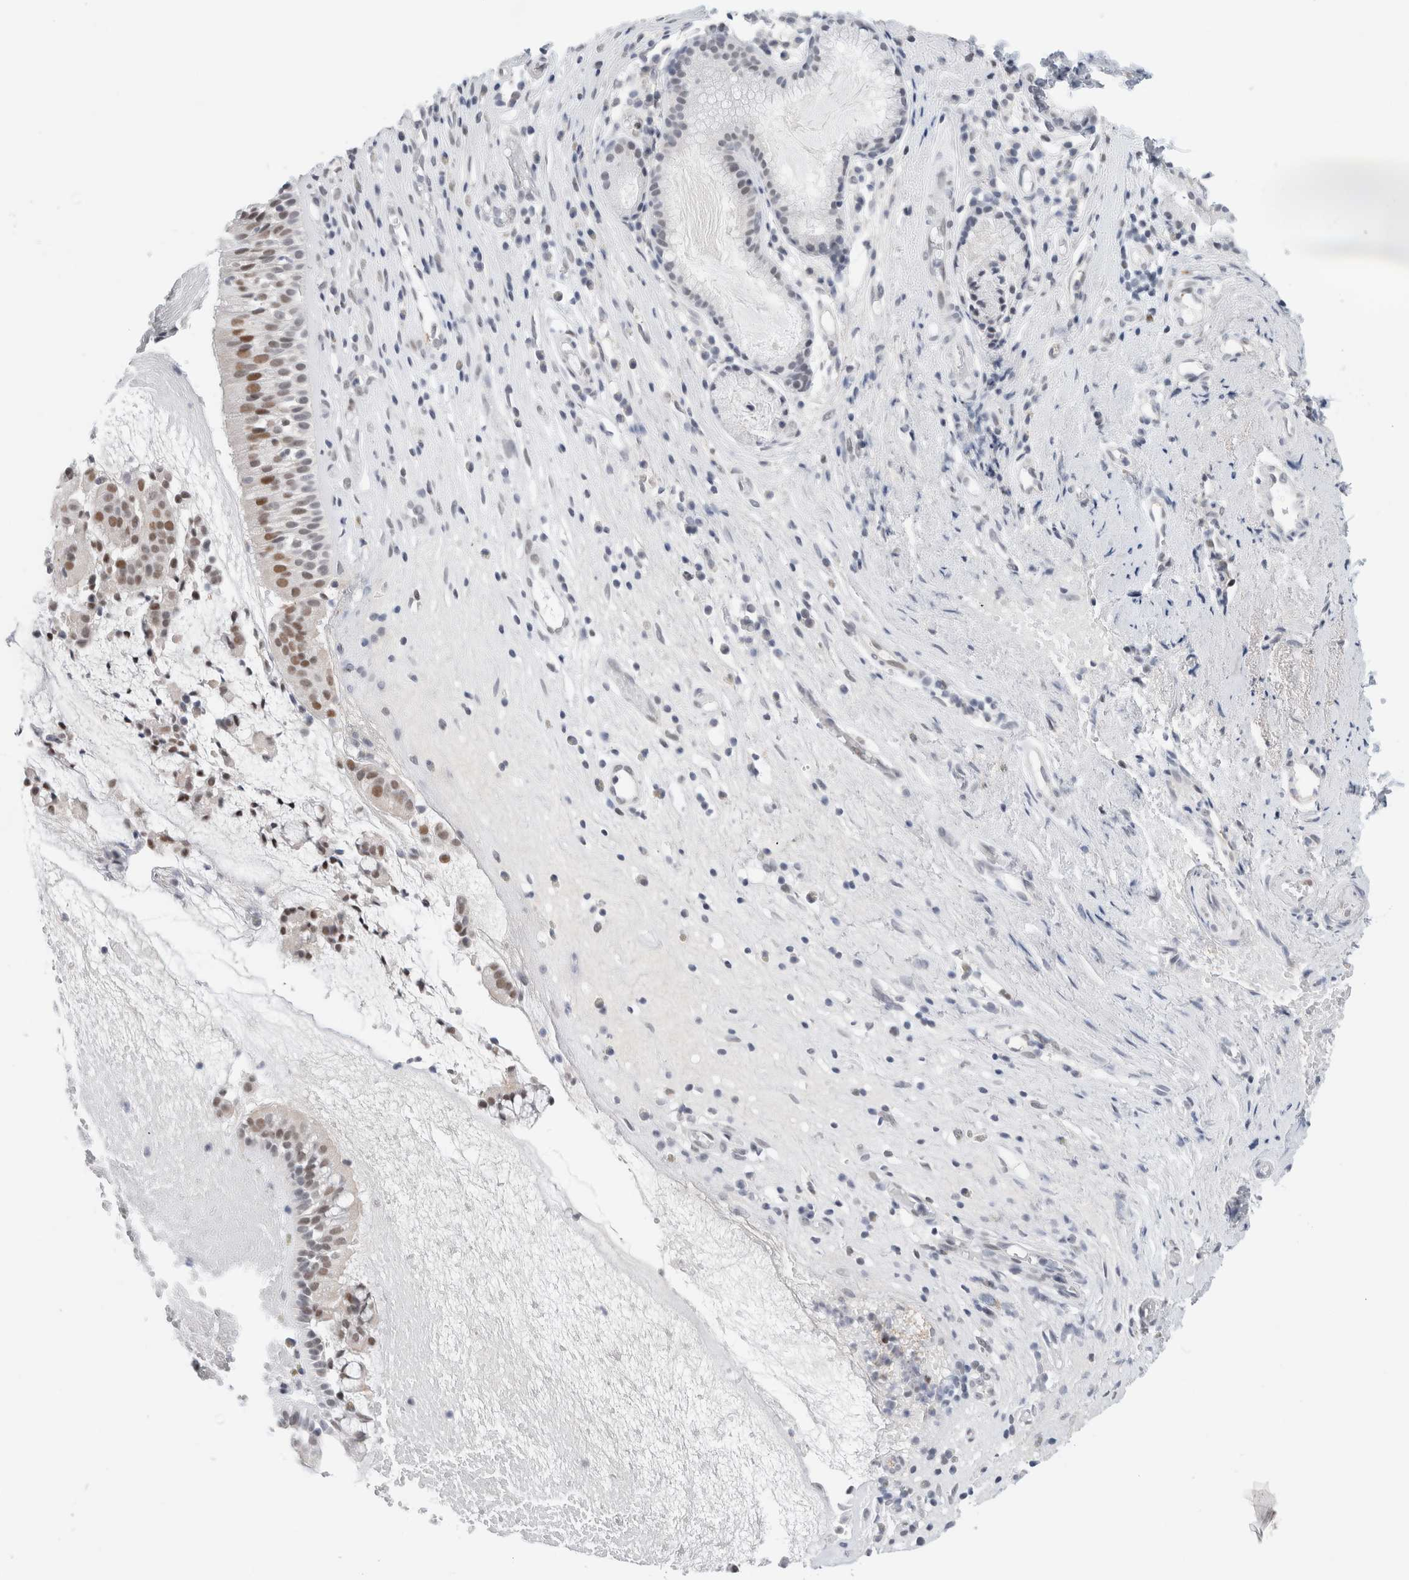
{"staining": {"intensity": "moderate", "quantity": "<25%", "location": "nuclear"}, "tissue": "nasopharynx", "cell_type": "Respiratory epithelial cells", "image_type": "normal", "snomed": [{"axis": "morphology", "description": "Normal tissue, NOS"}, {"axis": "topography", "description": "Nasopharynx"}], "caption": "Brown immunohistochemical staining in unremarkable nasopharynx displays moderate nuclear staining in about <25% of respiratory epithelial cells.", "gene": "KNL1", "patient": {"sex": "female", "age": 39}}